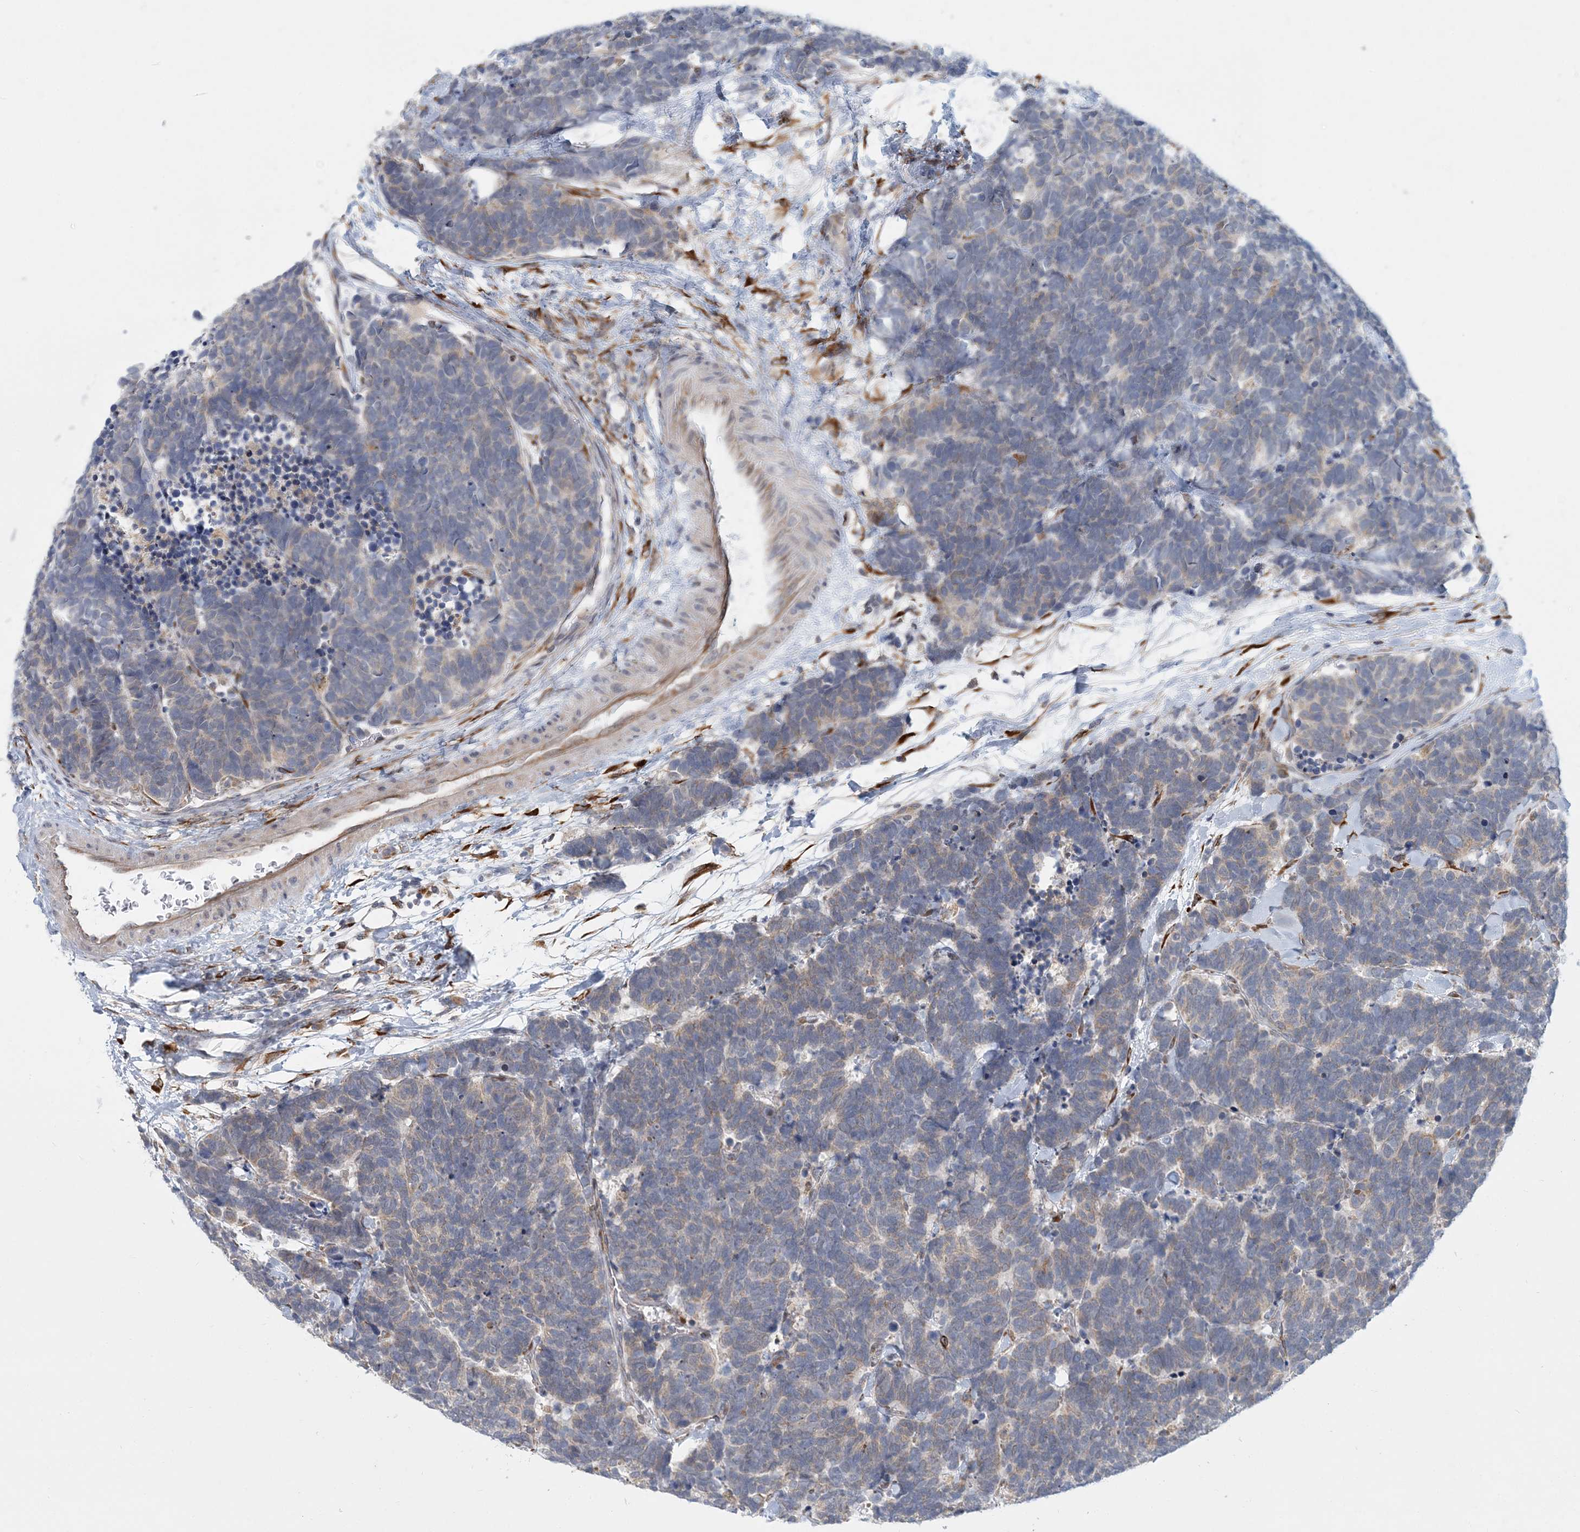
{"staining": {"intensity": "negative", "quantity": "none", "location": "none"}, "tissue": "carcinoid", "cell_type": "Tumor cells", "image_type": "cancer", "snomed": [{"axis": "morphology", "description": "Carcinoma, NOS"}, {"axis": "morphology", "description": "Carcinoid, malignant, NOS"}, {"axis": "topography", "description": "Urinary bladder"}], "caption": "Tumor cells are negative for protein expression in human carcinoma. The staining was performed using DAB (3,3'-diaminobenzidine) to visualize the protein expression in brown, while the nuclei were stained in blue with hematoxylin (Magnification: 20x).", "gene": "PCYOX1L", "patient": {"sex": "male", "age": 57}}